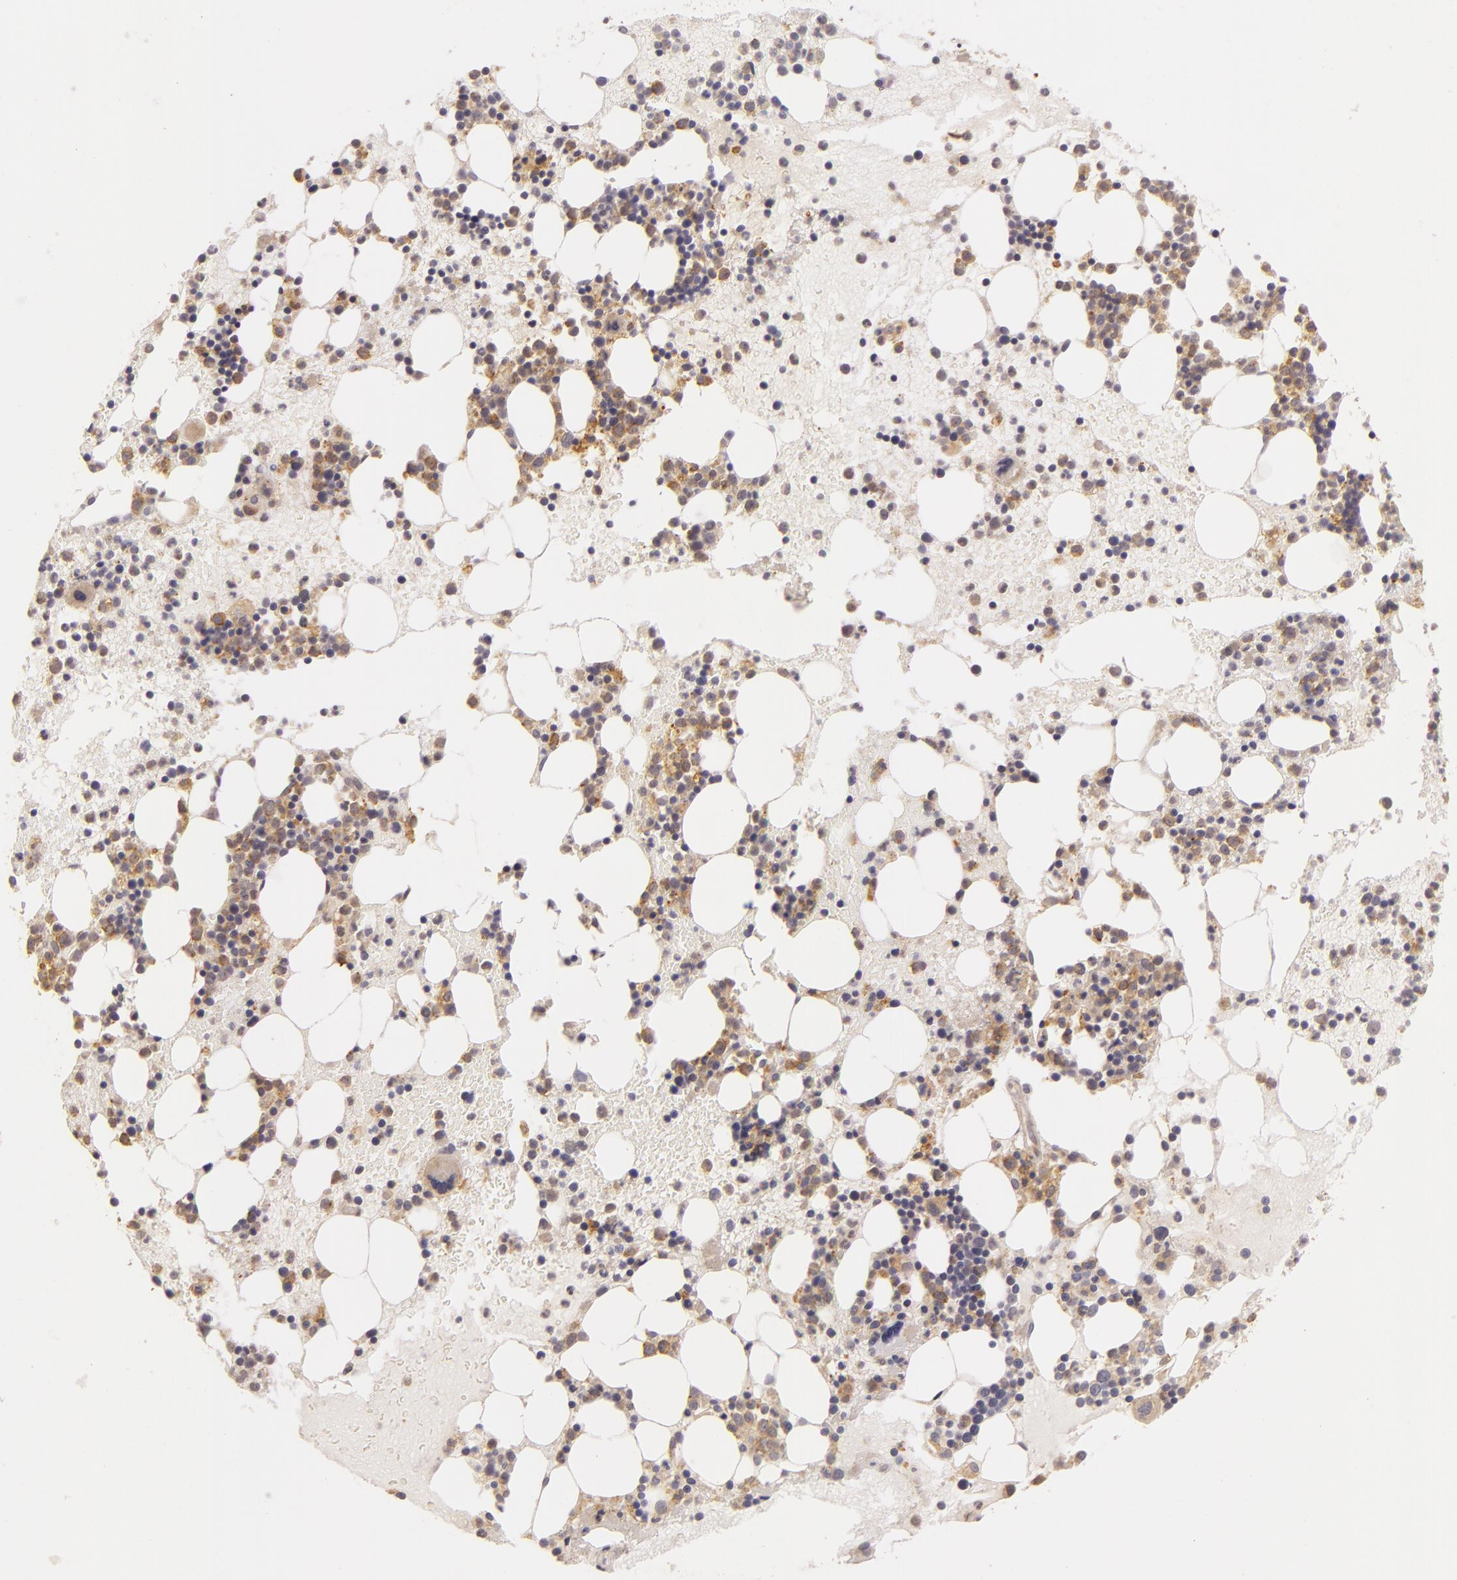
{"staining": {"intensity": "moderate", "quantity": "25%-75%", "location": "cytoplasmic/membranous"}, "tissue": "bone marrow", "cell_type": "Hematopoietic cells", "image_type": "normal", "snomed": [{"axis": "morphology", "description": "Normal tissue, NOS"}, {"axis": "topography", "description": "Bone marrow"}], "caption": "About 25%-75% of hematopoietic cells in normal human bone marrow show moderate cytoplasmic/membranous protein positivity as visualized by brown immunohistochemical staining.", "gene": "PPP1R3F", "patient": {"sex": "male", "age": 15}}